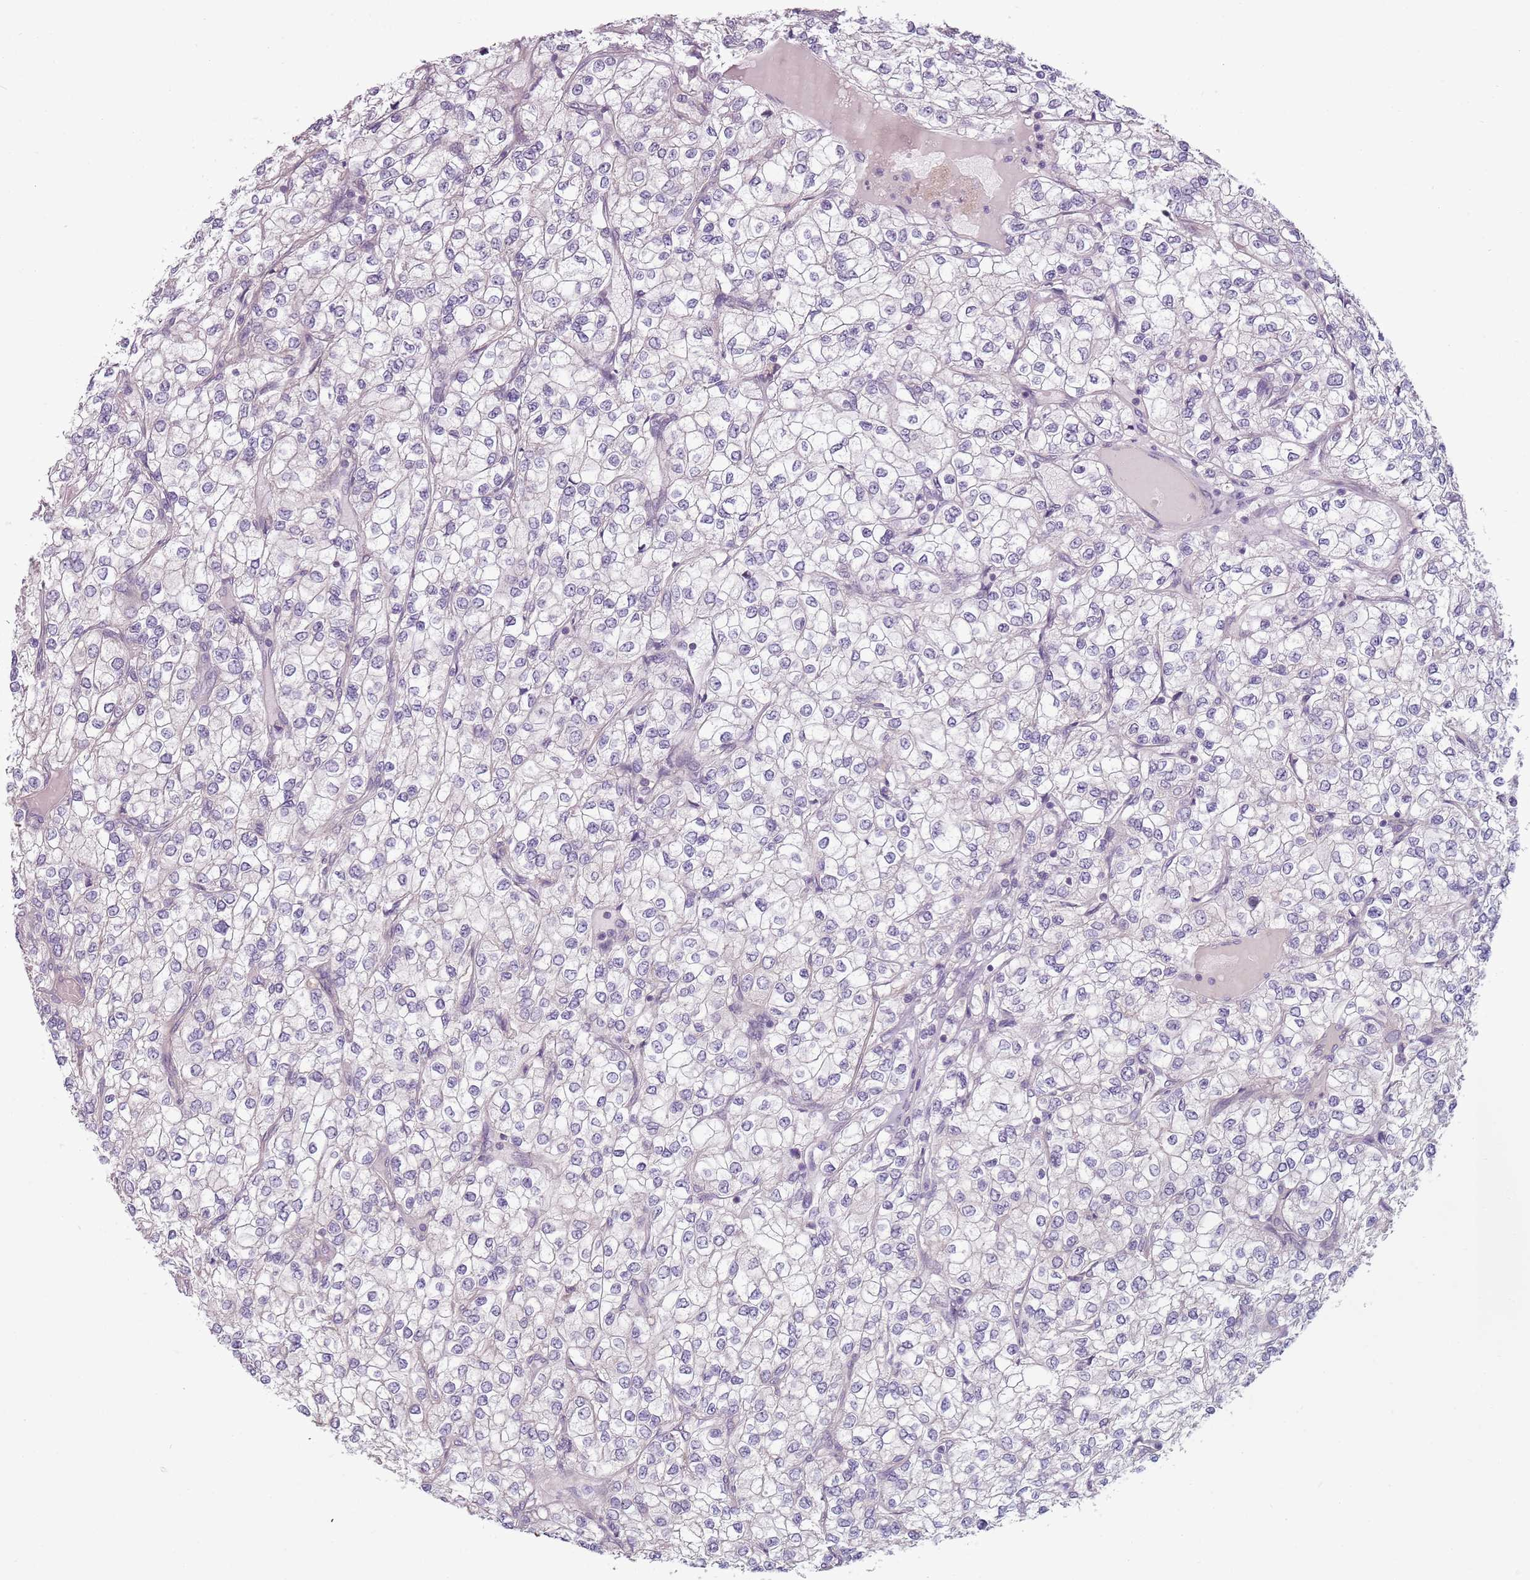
{"staining": {"intensity": "negative", "quantity": "none", "location": "none"}, "tissue": "renal cancer", "cell_type": "Tumor cells", "image_type": "cancer", "snomed": [{"axis": "morphology", "description": "Adenocarcinoma, NOS"}, {"axis": "topography", "description": "Kidney"}], "caption": "Tumor cells are negative for brown protein staining in renal adenocarcinoma. (DAB immunohistochemistry visualized using brightfield microscopy, high magnification).", "gene": "TLCD2", "patient": {"sex": "male", "age": 80}}